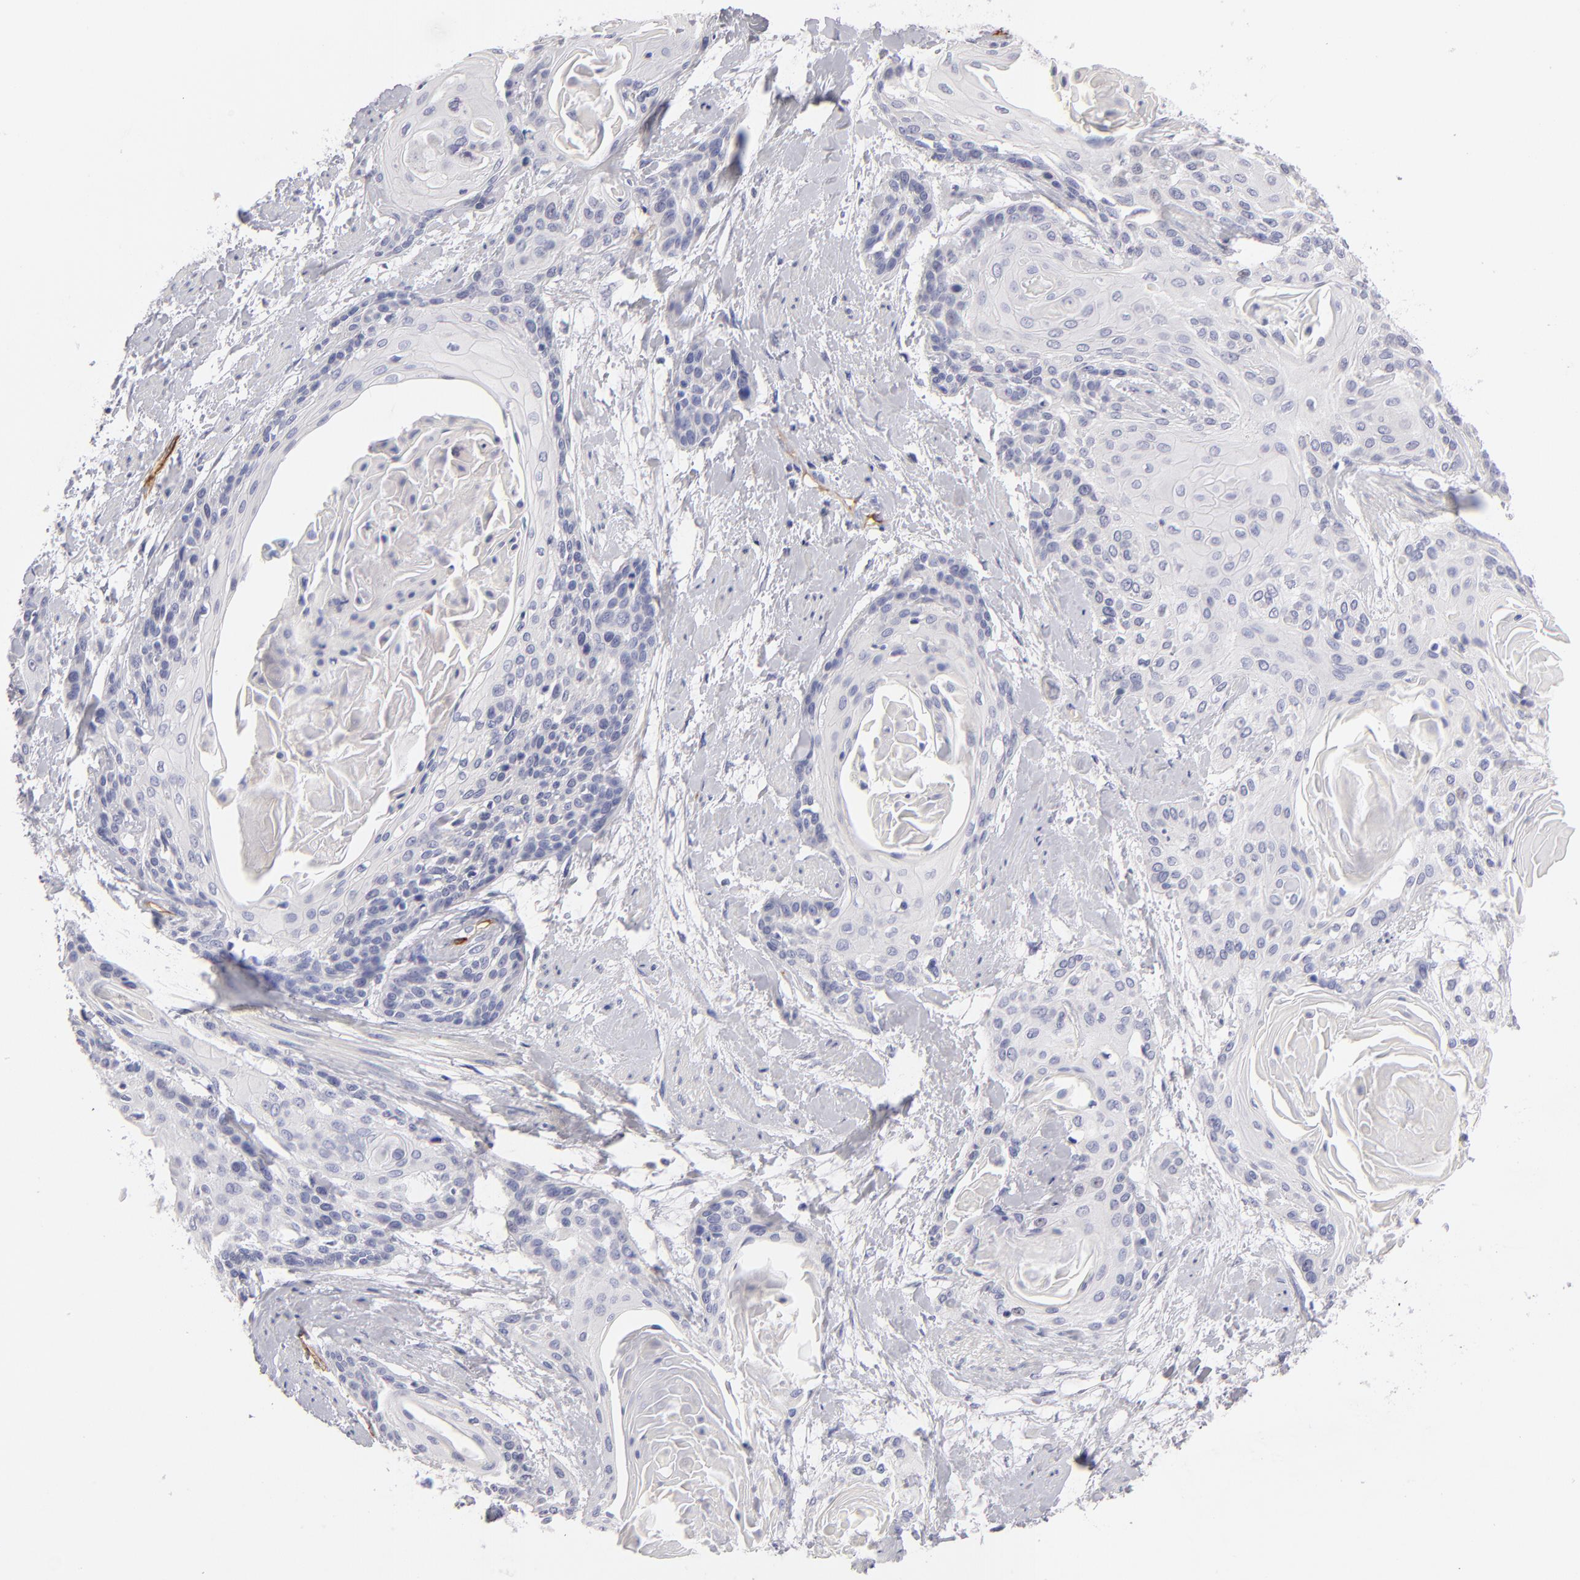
{"staining": {"intensity": "negative", "quantity": "none", "location": "none"}, "tissue": "cervical cancer", "cell_type": "Tumor cells", "image_type": "cancer", "snomed": [{"axis": "morphology", "description": "Squamous cell carcinoma, NOS"}, {"axis": "topography", "description": "Cervix"}], "caption": "This is an immunohistochemistry (IHC) histopathology image of cervical squamous cell carcinoma. There is no expression in tumor cells.", "gene": "PLVAP", "patient": {"sex": "female", "age": 57}}